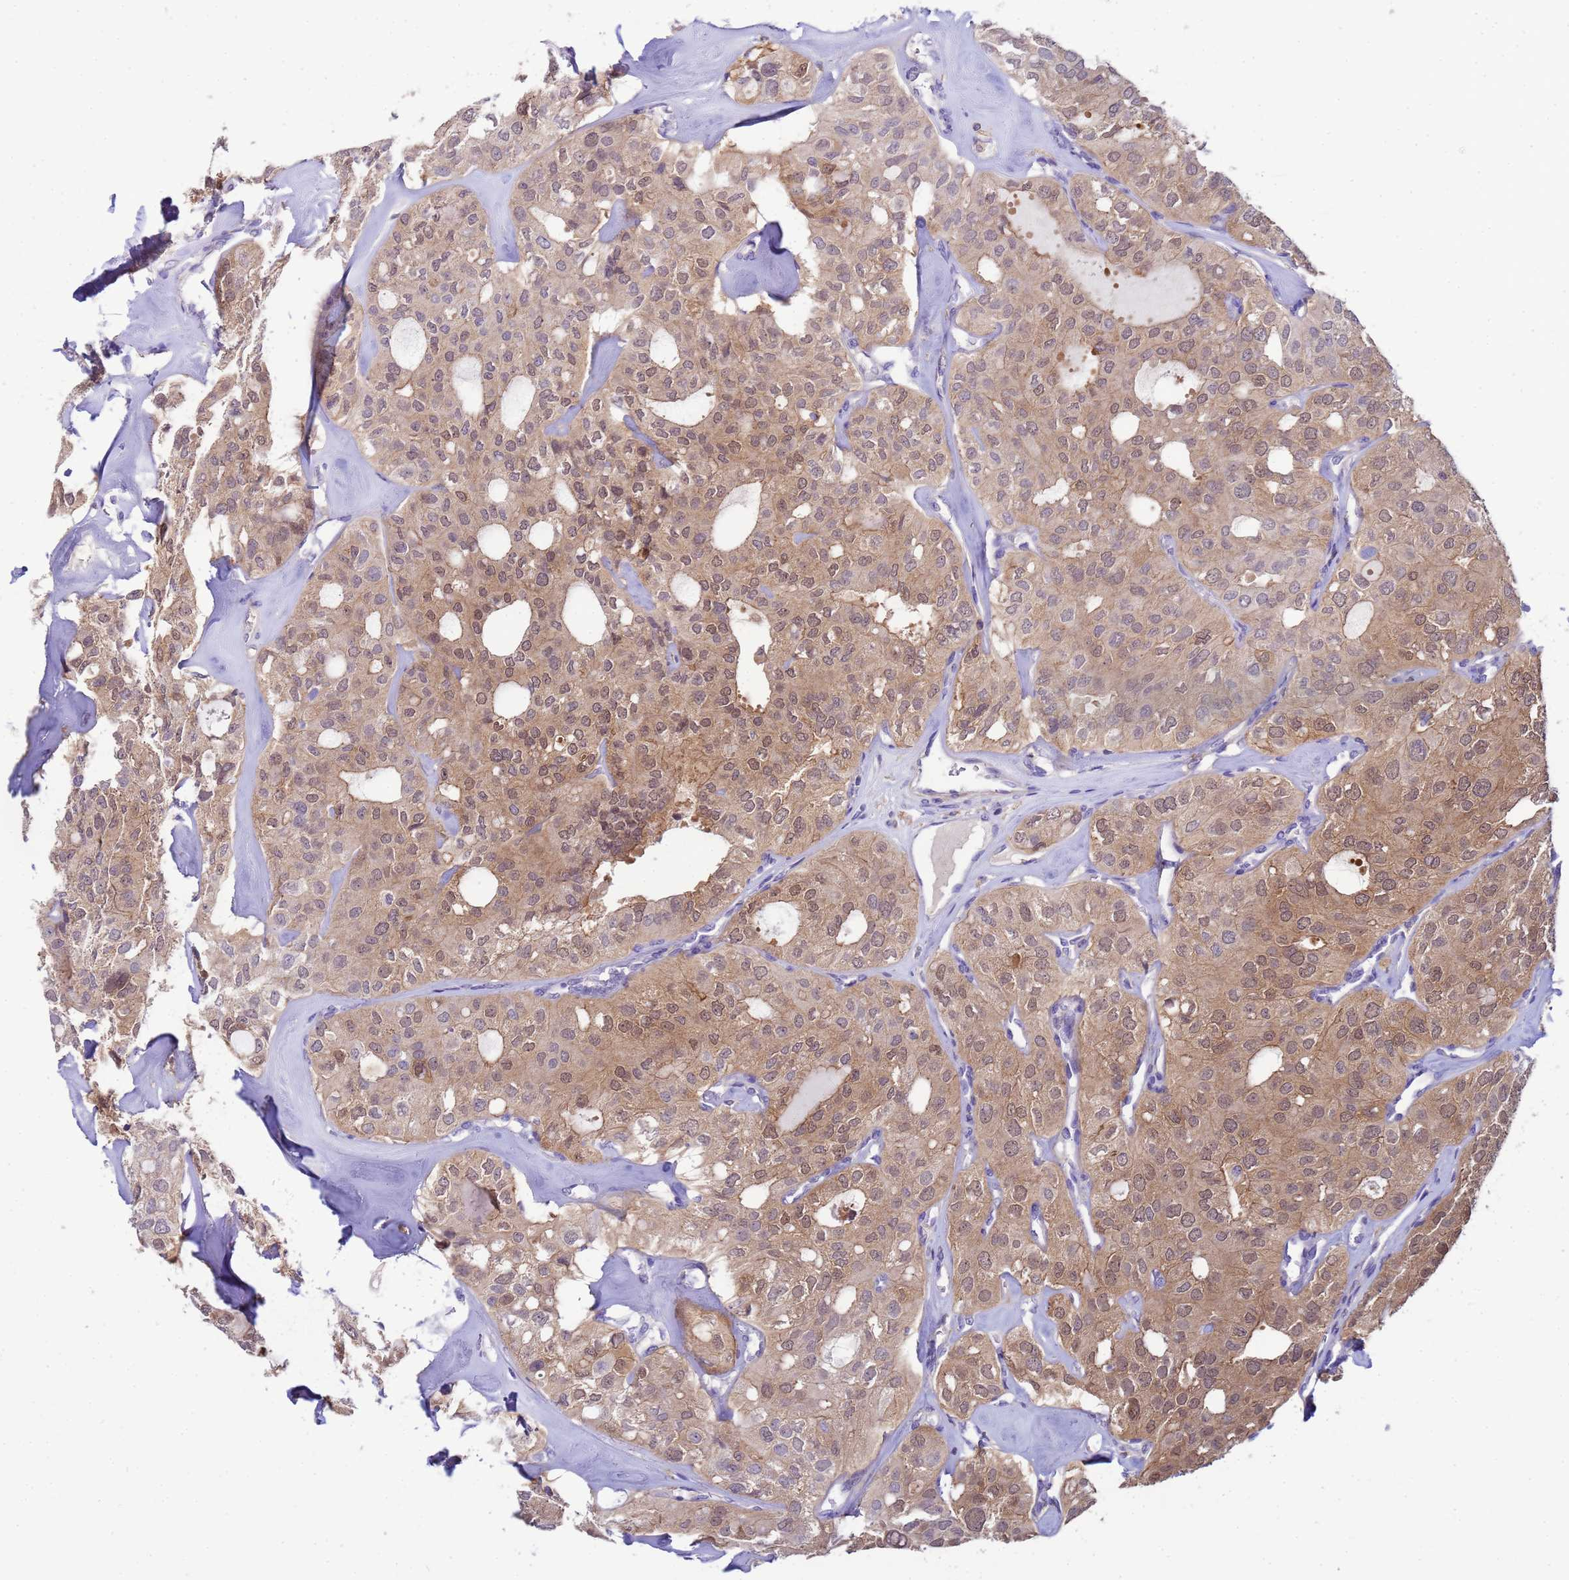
{"staining": {"intensity": "moderate", "quantity": ">75%", "location": "cytoplasmic/membranous,nuclear"}, "tissue": "thyroid cancer", "cell_type": "Tumor cells", "image_type": "cancer", "snomed": [{"axis": "morphology", "description": "Follicular adenoma carcinoma, NOS"}, {"axis": "topography", "description": "Thyroid gland"}], "caption": "Brown immunohistochemical staining in human thyroid cancer exhibits moderate cytoplasmic/membranous and nuclear expression in approximately >75% of tumor cells.", "gene": "KLHL13", "patient": {"sex": "male", "age": 75}}